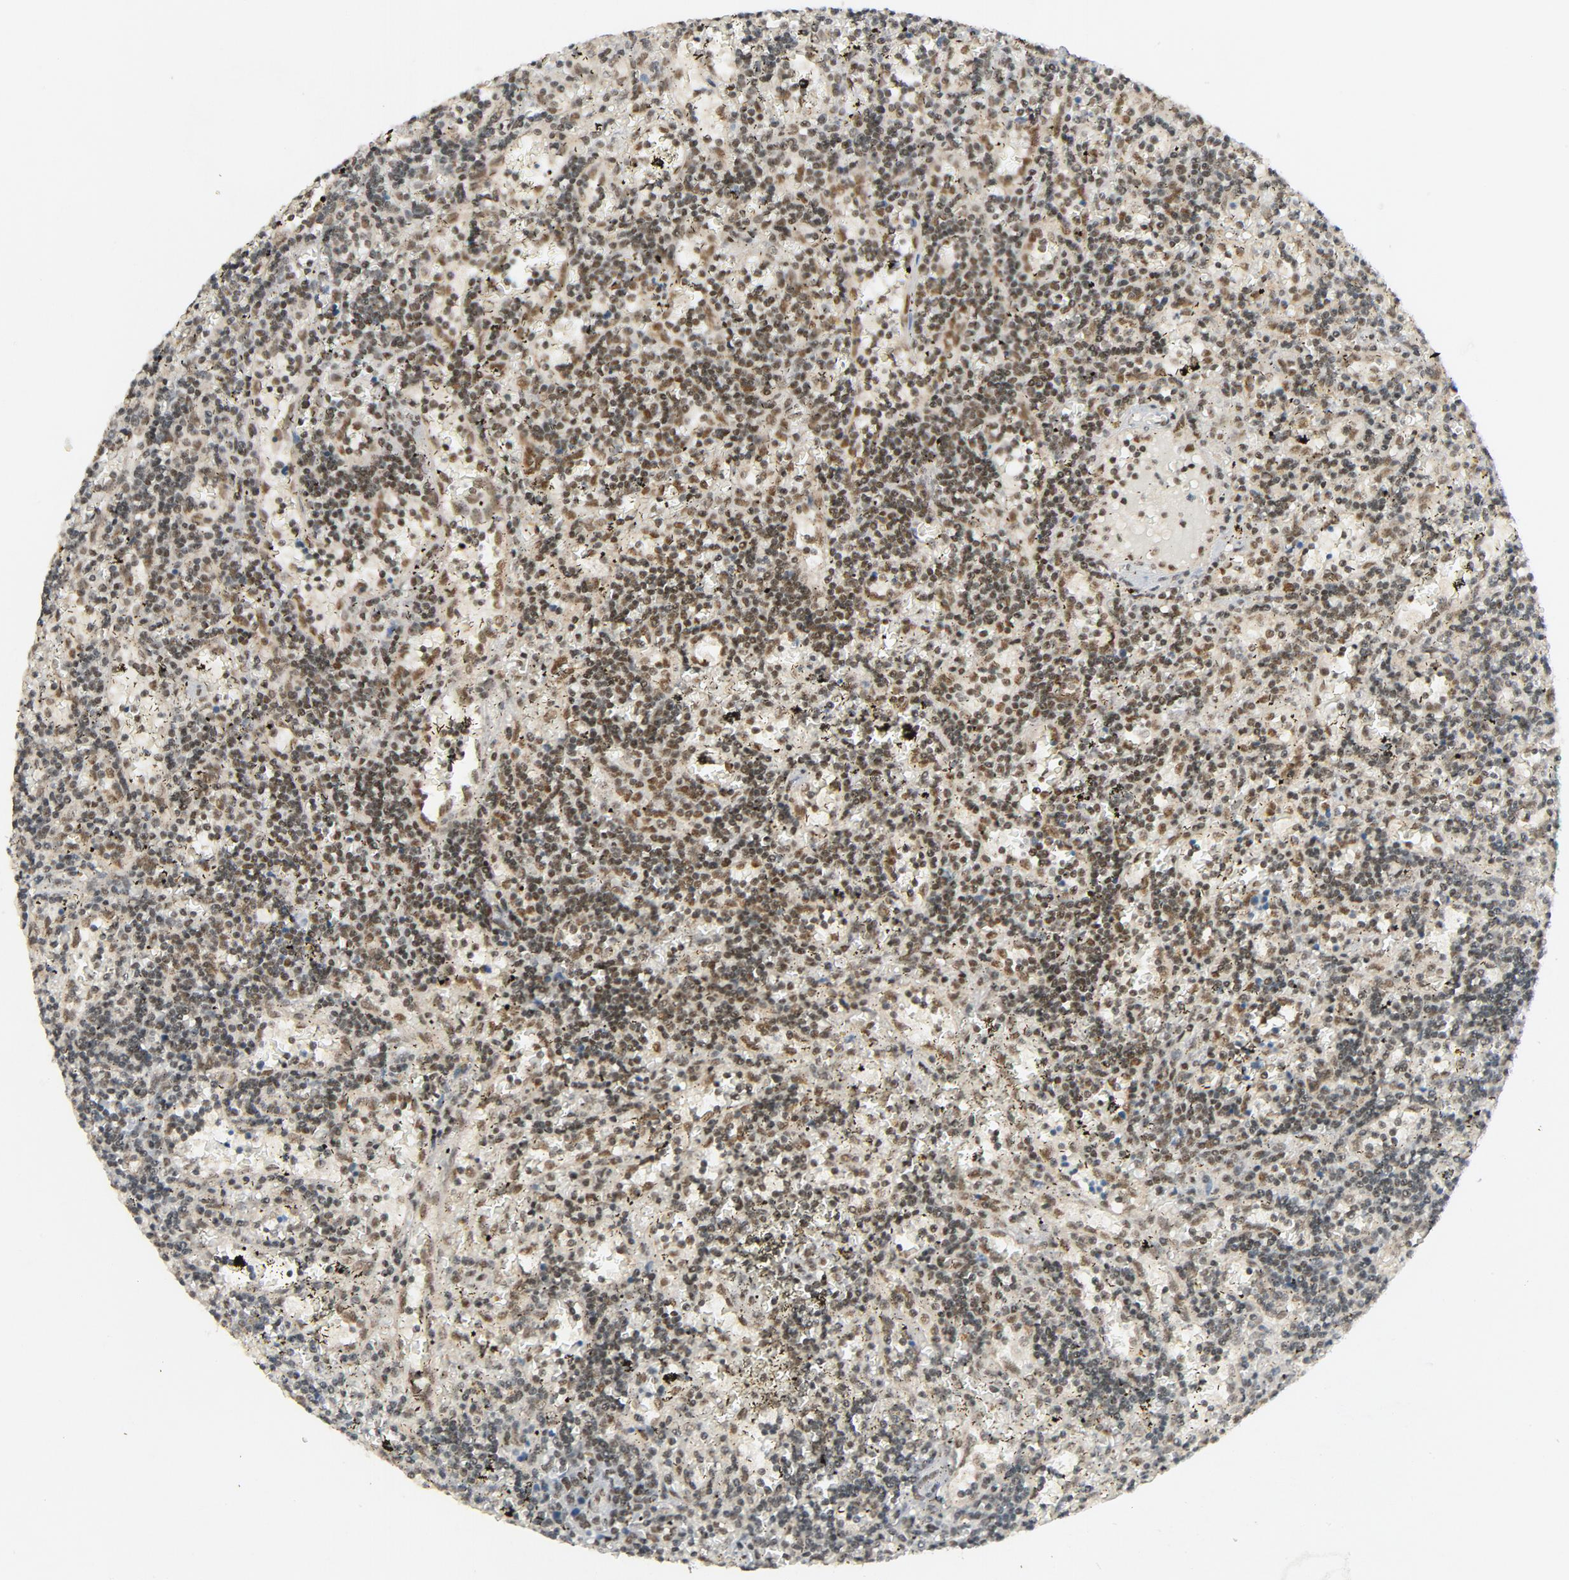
{"staining": {"intensity": "moderate", "quantity": ">75%", "location": "nuclear"}, "tissue": "lymphoma", "cell_type": "Tumor cells", "image_type": "cancer", "snomed": [{"axis": "morphology", "description": "Malignant lymphoma, non-Hodgkin's type, Low grade"}, {"axis": "topography", "description": "Spleen"}], "caption": "This photomicrograph shows lymphoma stained with immunohistochemistry to label a protein in brown. The nuclear of tumor cells show moderate positivity for the protein. Nuclei are counter-stained blue.", "gene": "SMARCD1", "patient": {"sex": "male", "age": 60}}